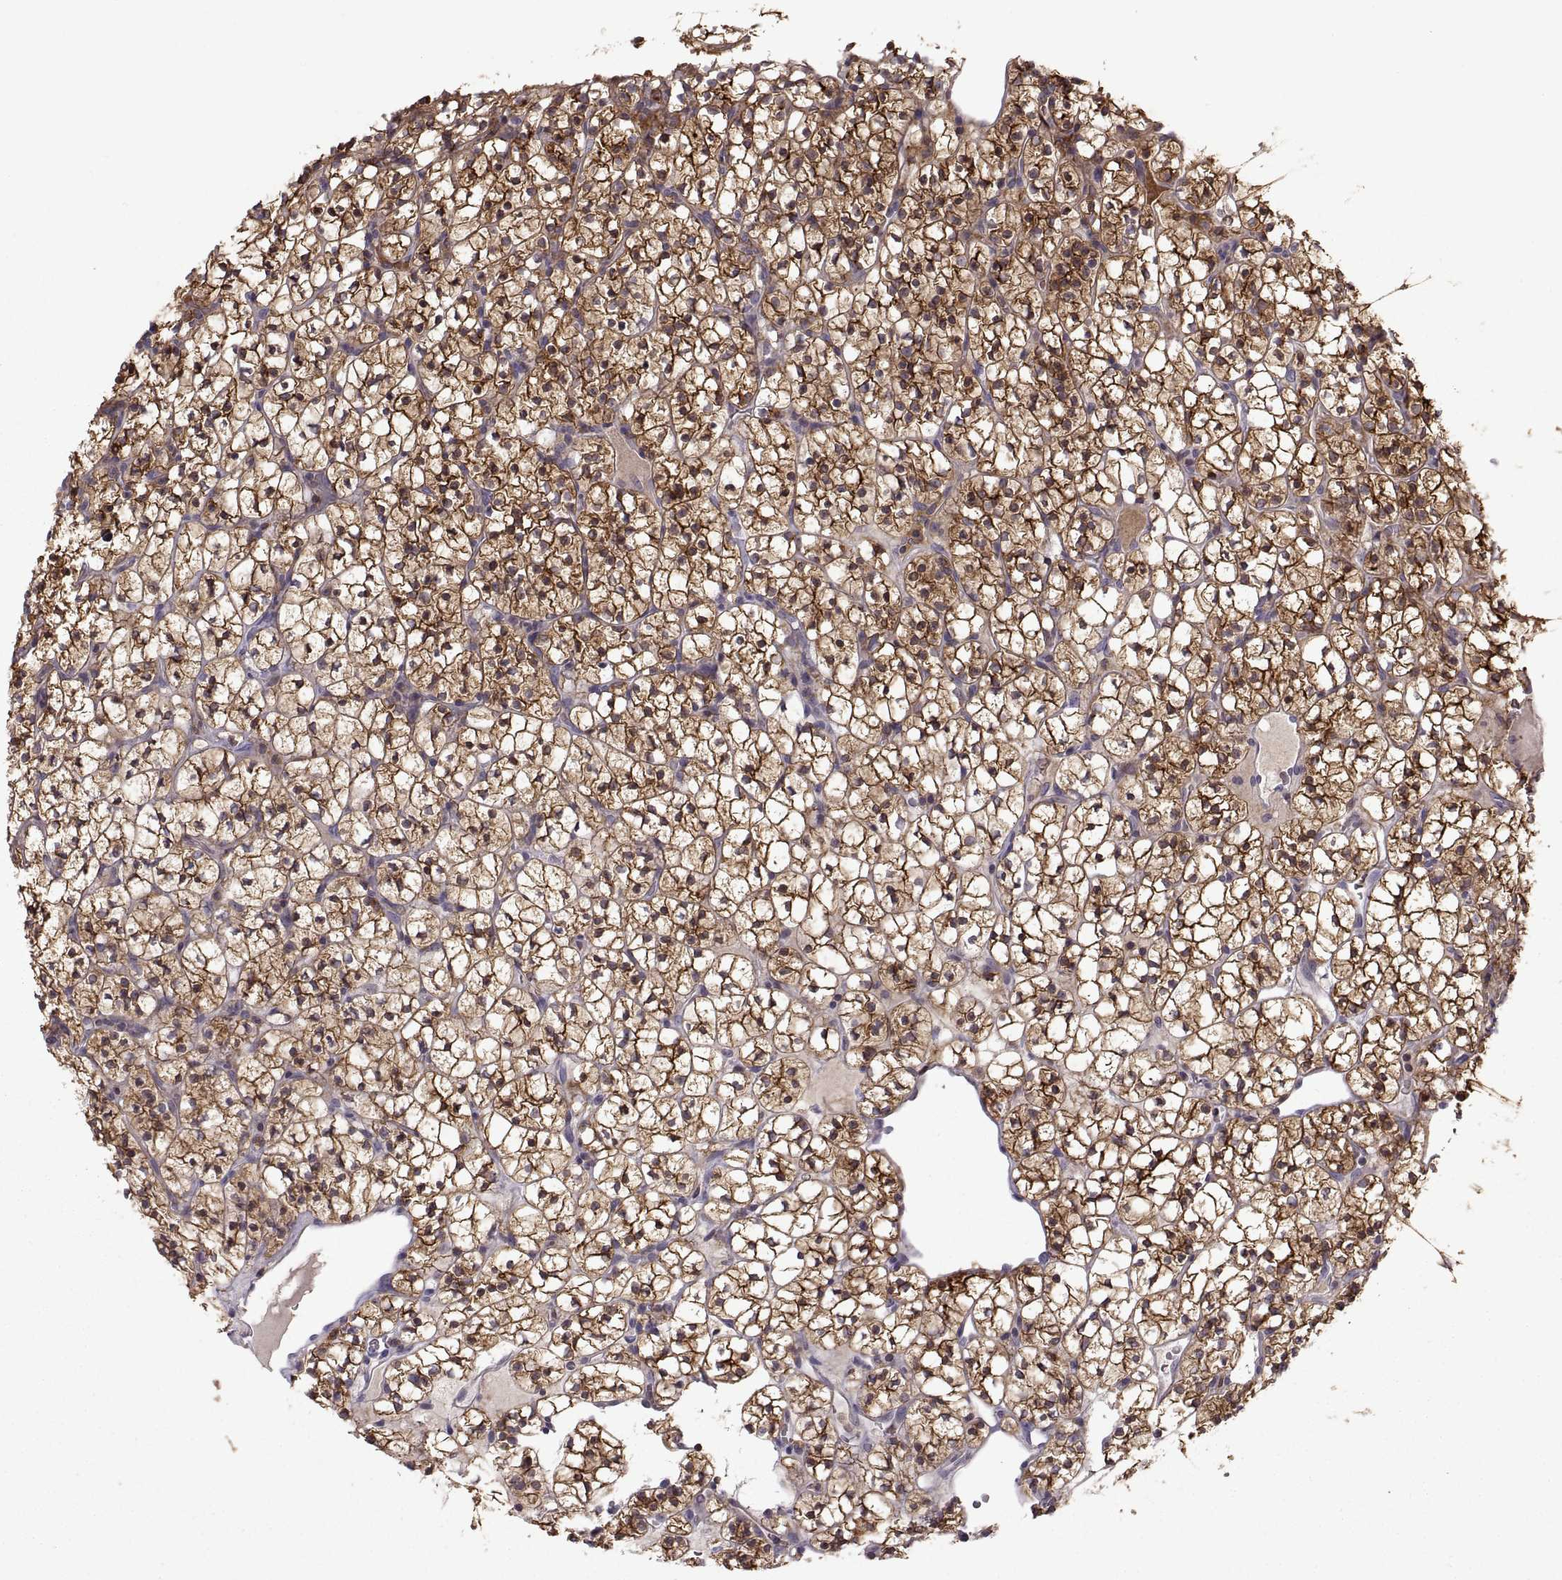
{"staining": {"intensity": "strong", "quantity": ">75%", "location": "cytoplasmic/membranous"}, "tissue": "renal cancer", "cell_type": "Tumor cells", "image_type": "cancer", "snomed": [{"axis": "morphology", "description": "Adenocarcinoma, NOS"}, {"axis": "topography", "description": "Kidney"}], "caption": "The immunohistochemical stain highlights strong cytoplasmic/membranous expression in tumor cells of renal adenocarcinoma tissue.", "gene": "EZR", "patient": {"sex": "female", "age": 89}}